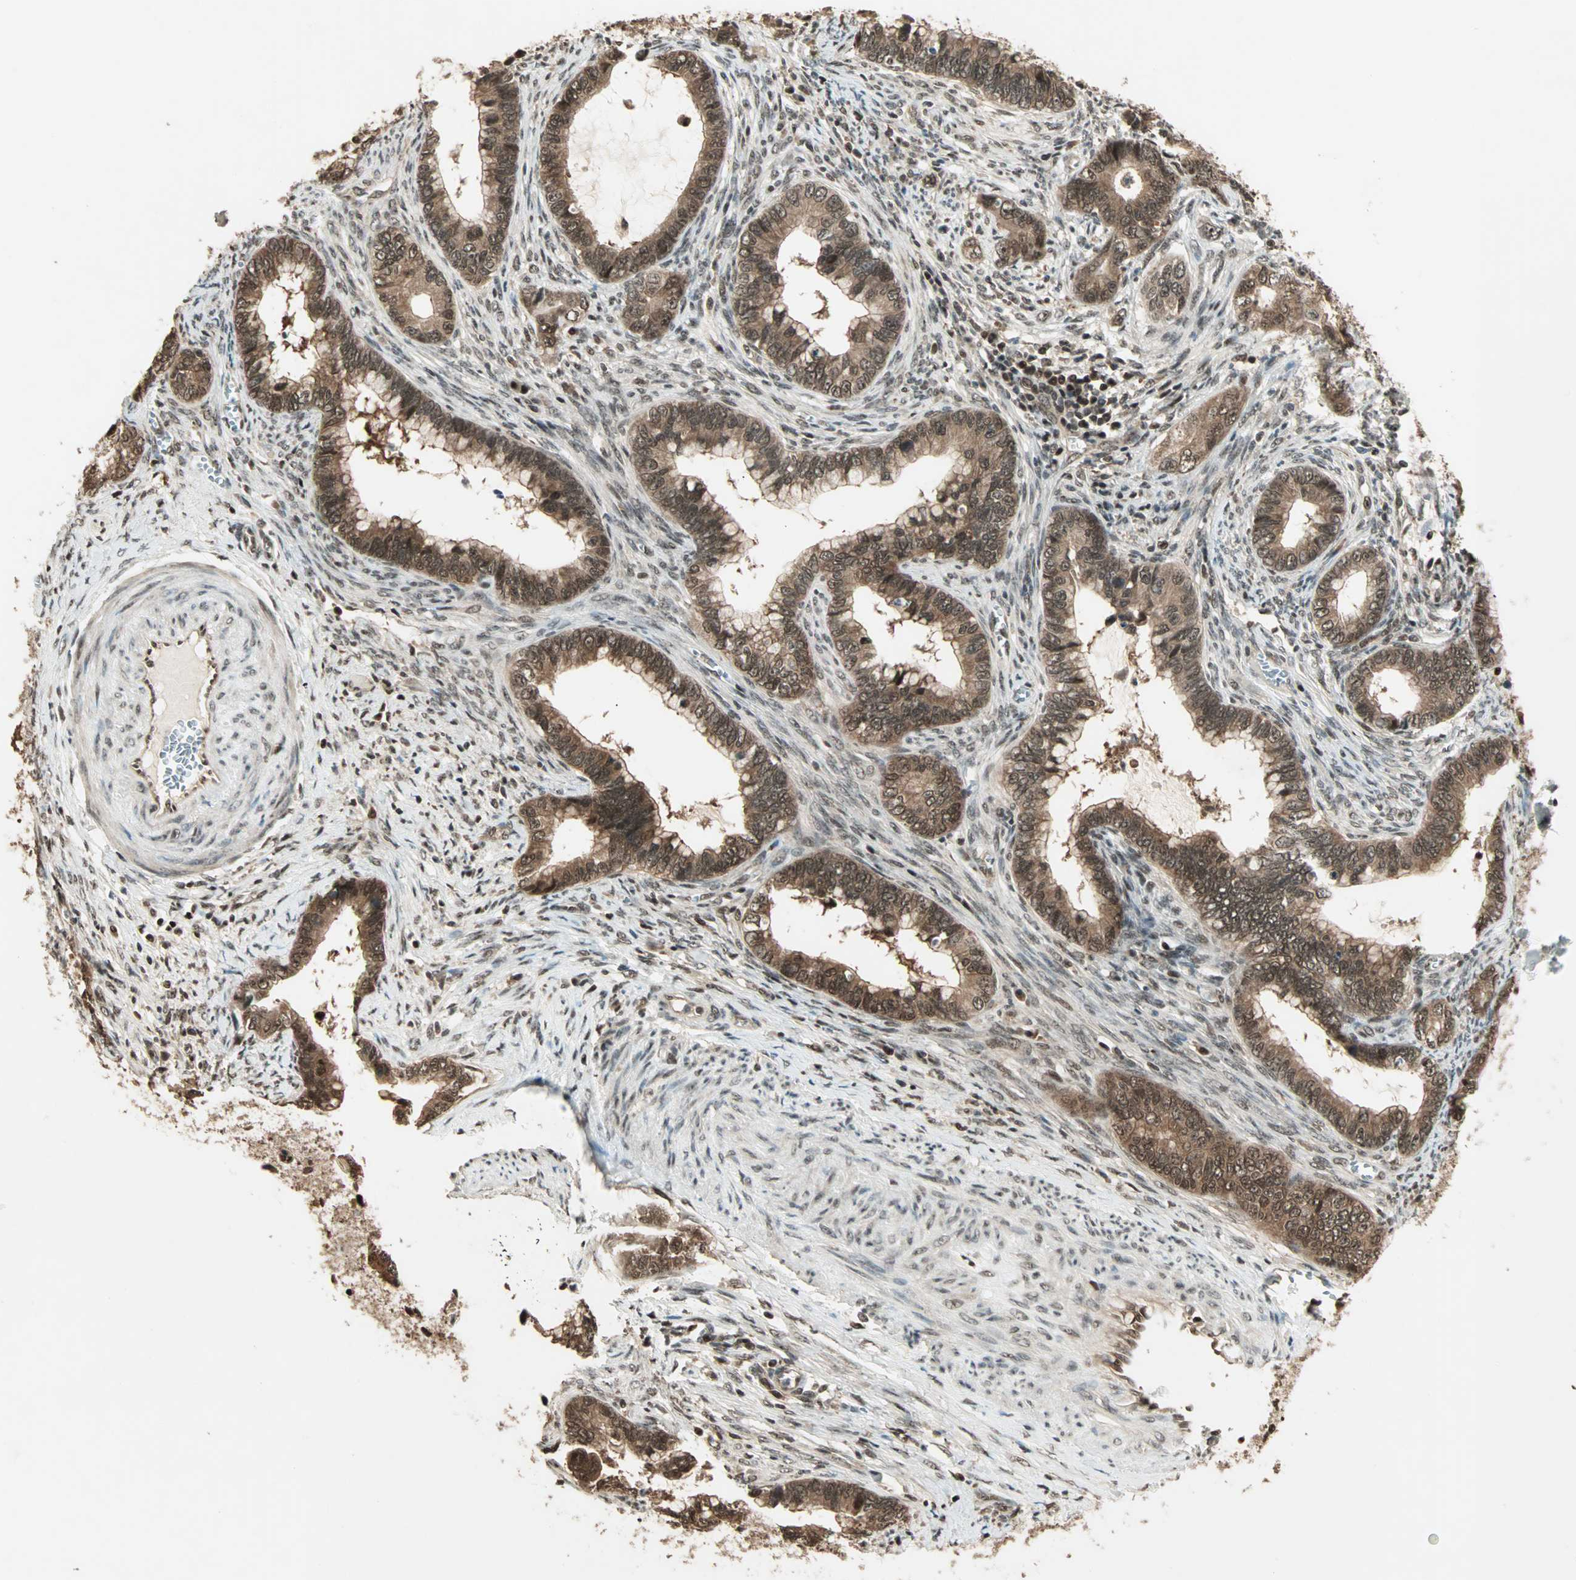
{"staining": {"intensity": "strong", "quantity": ">75%", "location": "cytoplasmic/membranous,nuclear"}, "tissue": "cervical cancer", "cell_type": "Tumor cells", "image_type": "cancer", "snomed": [{"axis": "morphology", "description": "Adenocarcinoma, NOS"}, {"axis": "topography", "description": "Cervix"}], "caption": "Adenocarcinoma (cervical) stained for a protein shows strong cytoplasmic/membranous and nuclear positivity in tumor cells. (IHC, brightfield microscopy, high magnification).", "gene": "ZNF44", "patient": {"sex": "female", "age": 44}}